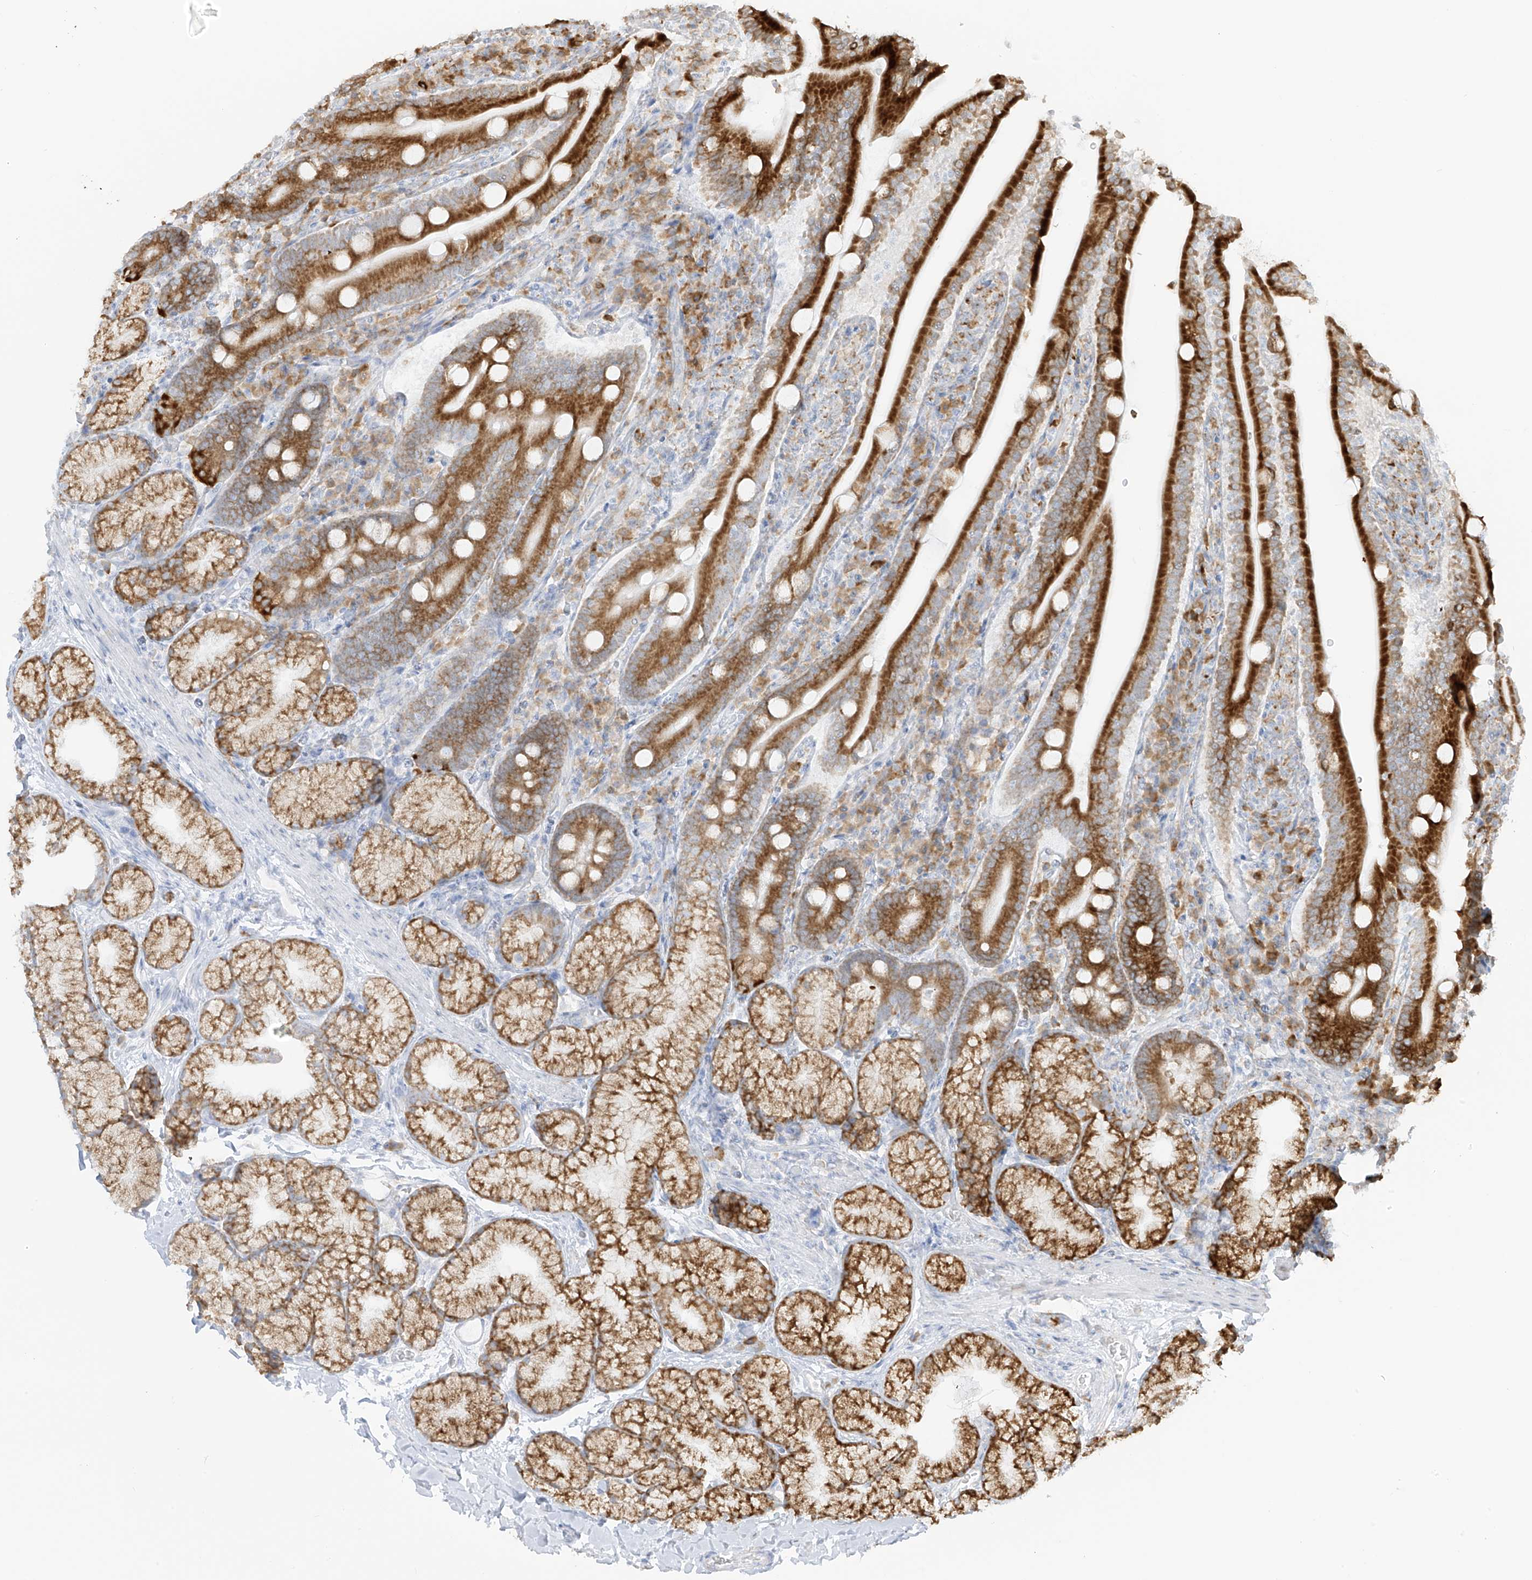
{"staining": {"intensity": "strong", "quantity": ">75%", "location": "cytoplasmic/membranous"}, "tissue": "duodenum", "cell_type": "Glandular cells", "image_type": "normal", "snomed": [{"axis": "morphology", "description": "Normal tissue, NOS"}, {"axis": "topography", "description": "Duodenum"}], "caption": "This image exhibits benign duodenum stained with immunohistochemistry (IHC) to label a protein in brown. The cytoplasmic/membranous of glandular cells show strong positivity for the protein. Nuclei are counter-stained blue.", "gene": "LRRC59", "patient": {"sex": "male", "age": 35}}